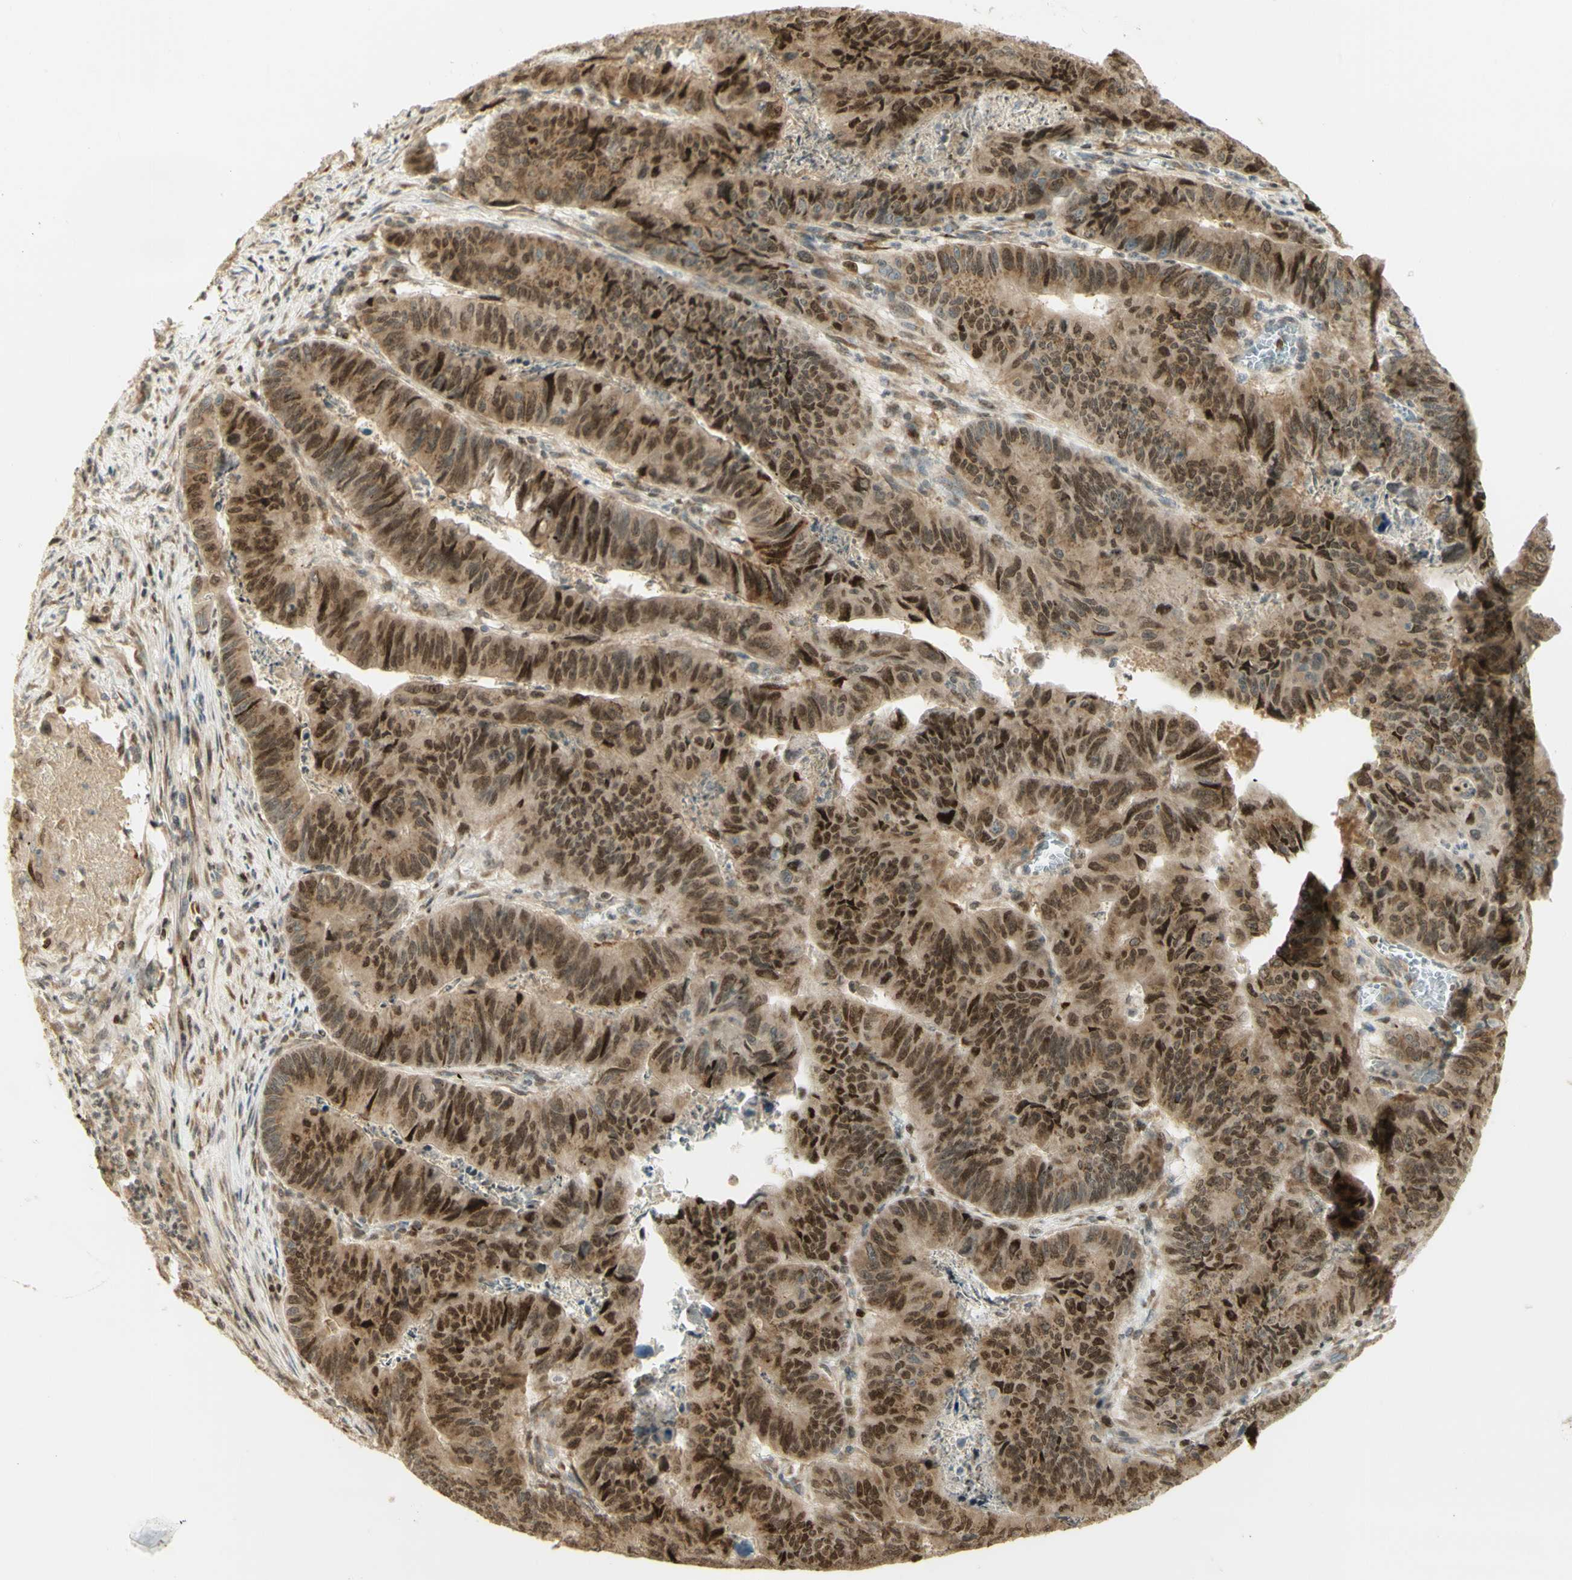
{"staining": {"intensity": "strong", "quantity": ">75%", "location": "cytoplasmic/membranous,nuclear"}, "tissue": "stomach cancer", "cell_type": "Tumor cells", "image_type": "cancer", "snomed": [{"axis": "morphology", "description": "Adenocarcinoma, NOS"}, {"axis": "topography", "description": "Stomach, lower"}], "caption": "Immunohistochemical staining of human stomach adenocarcinoma exhibits strong cytoplasmic/membranous and nuclear protein staining in approximately >75% of tumor cells.", "gene": "KIF11", "patient": {"sex": "male", "age": 77}}